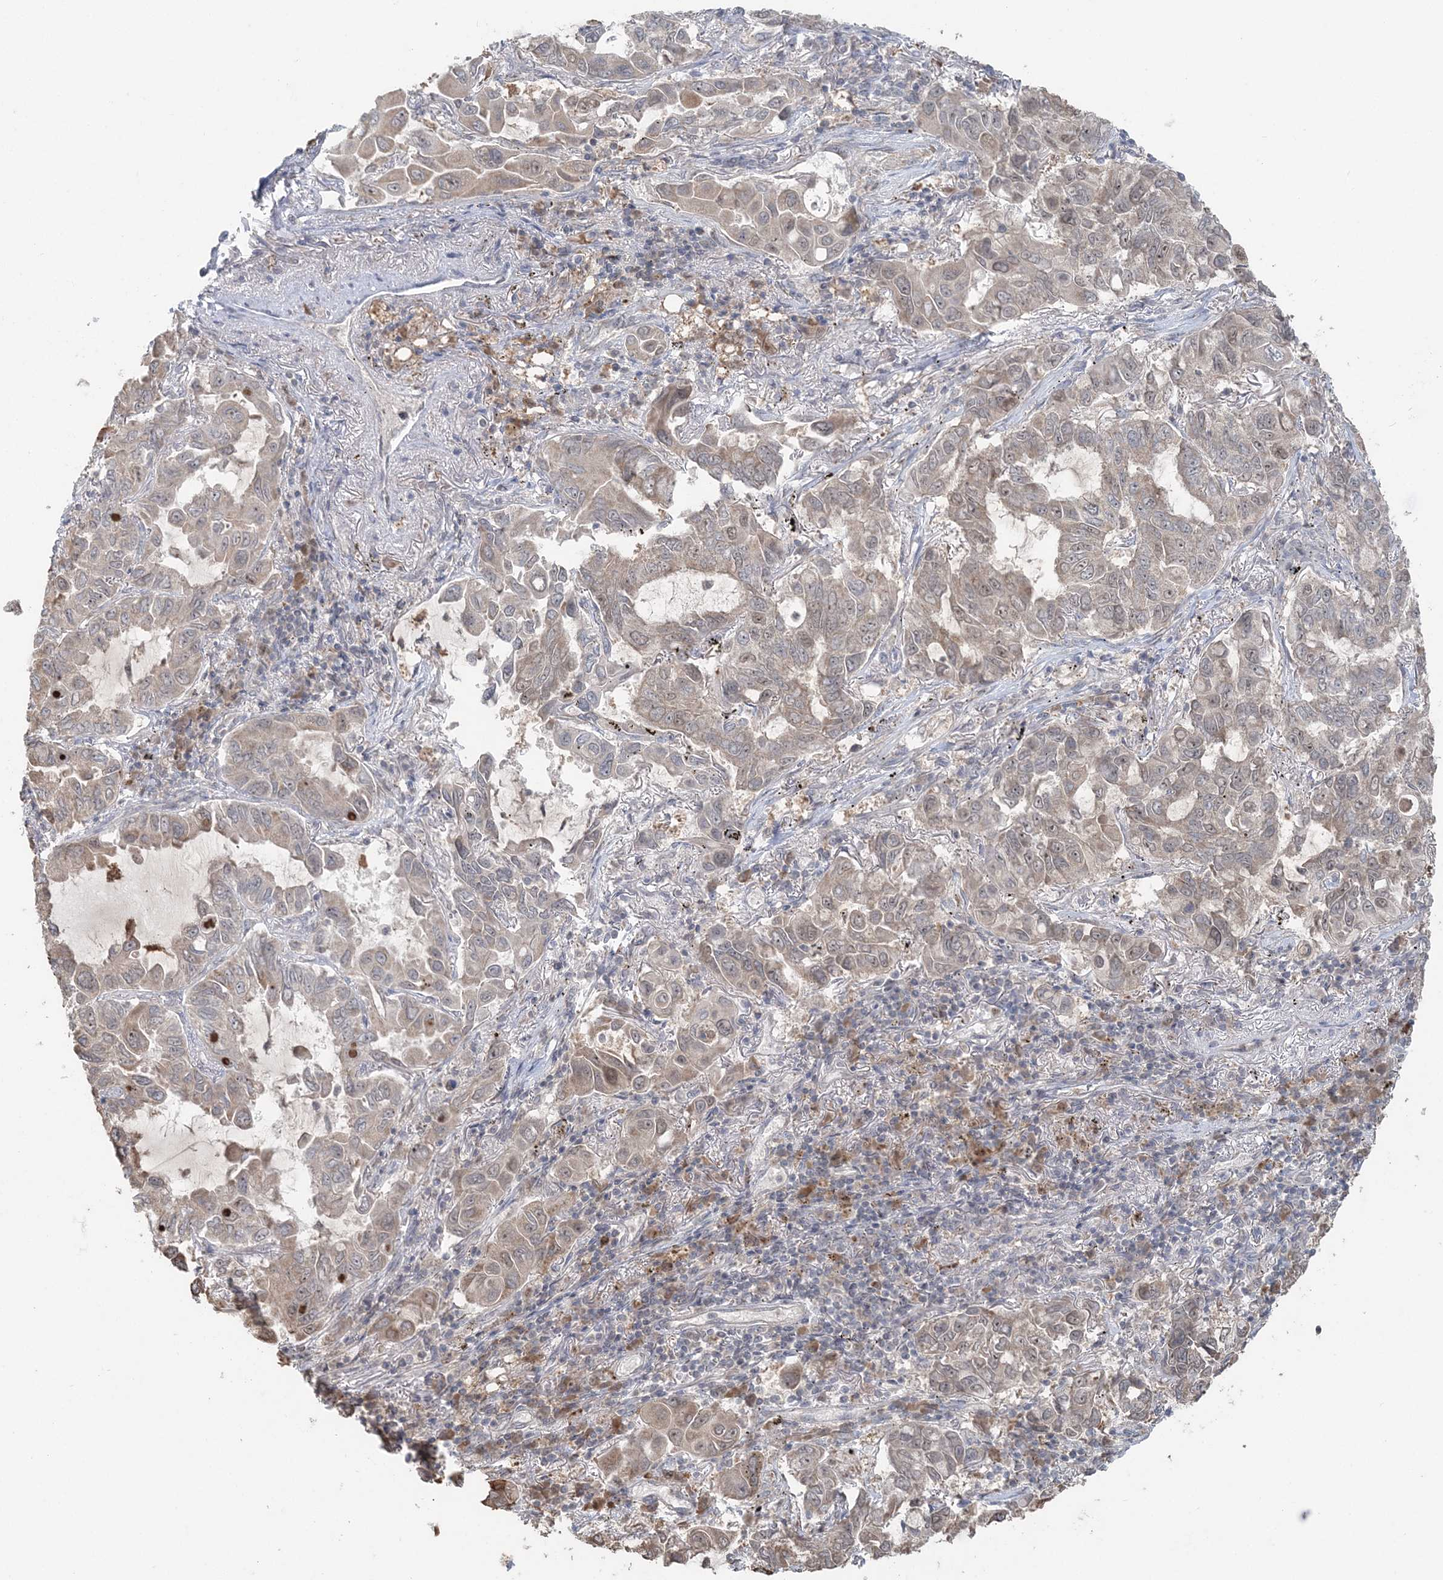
{"staining": {"intensity": "weak", "quantity": "<25%", "location": "cytoplasmic/membranous,nuclear"}, "tissue": "lung cancer", "cell_type": "Tumor cells", "image_type": "cancer", "snomed": [{"axis": "morphology", "description": "Adenocarcinoma, NOS"}, {"axis": "topography", "description": "Lung"}], "caption": "Immunohistochemical staining of adenocarcinoma (lung) displays no significant positivity in tumor cells. Nuclei are stained in blue.", "gene": "SLU7", "patient": {"sex": "male", "age": 64}}